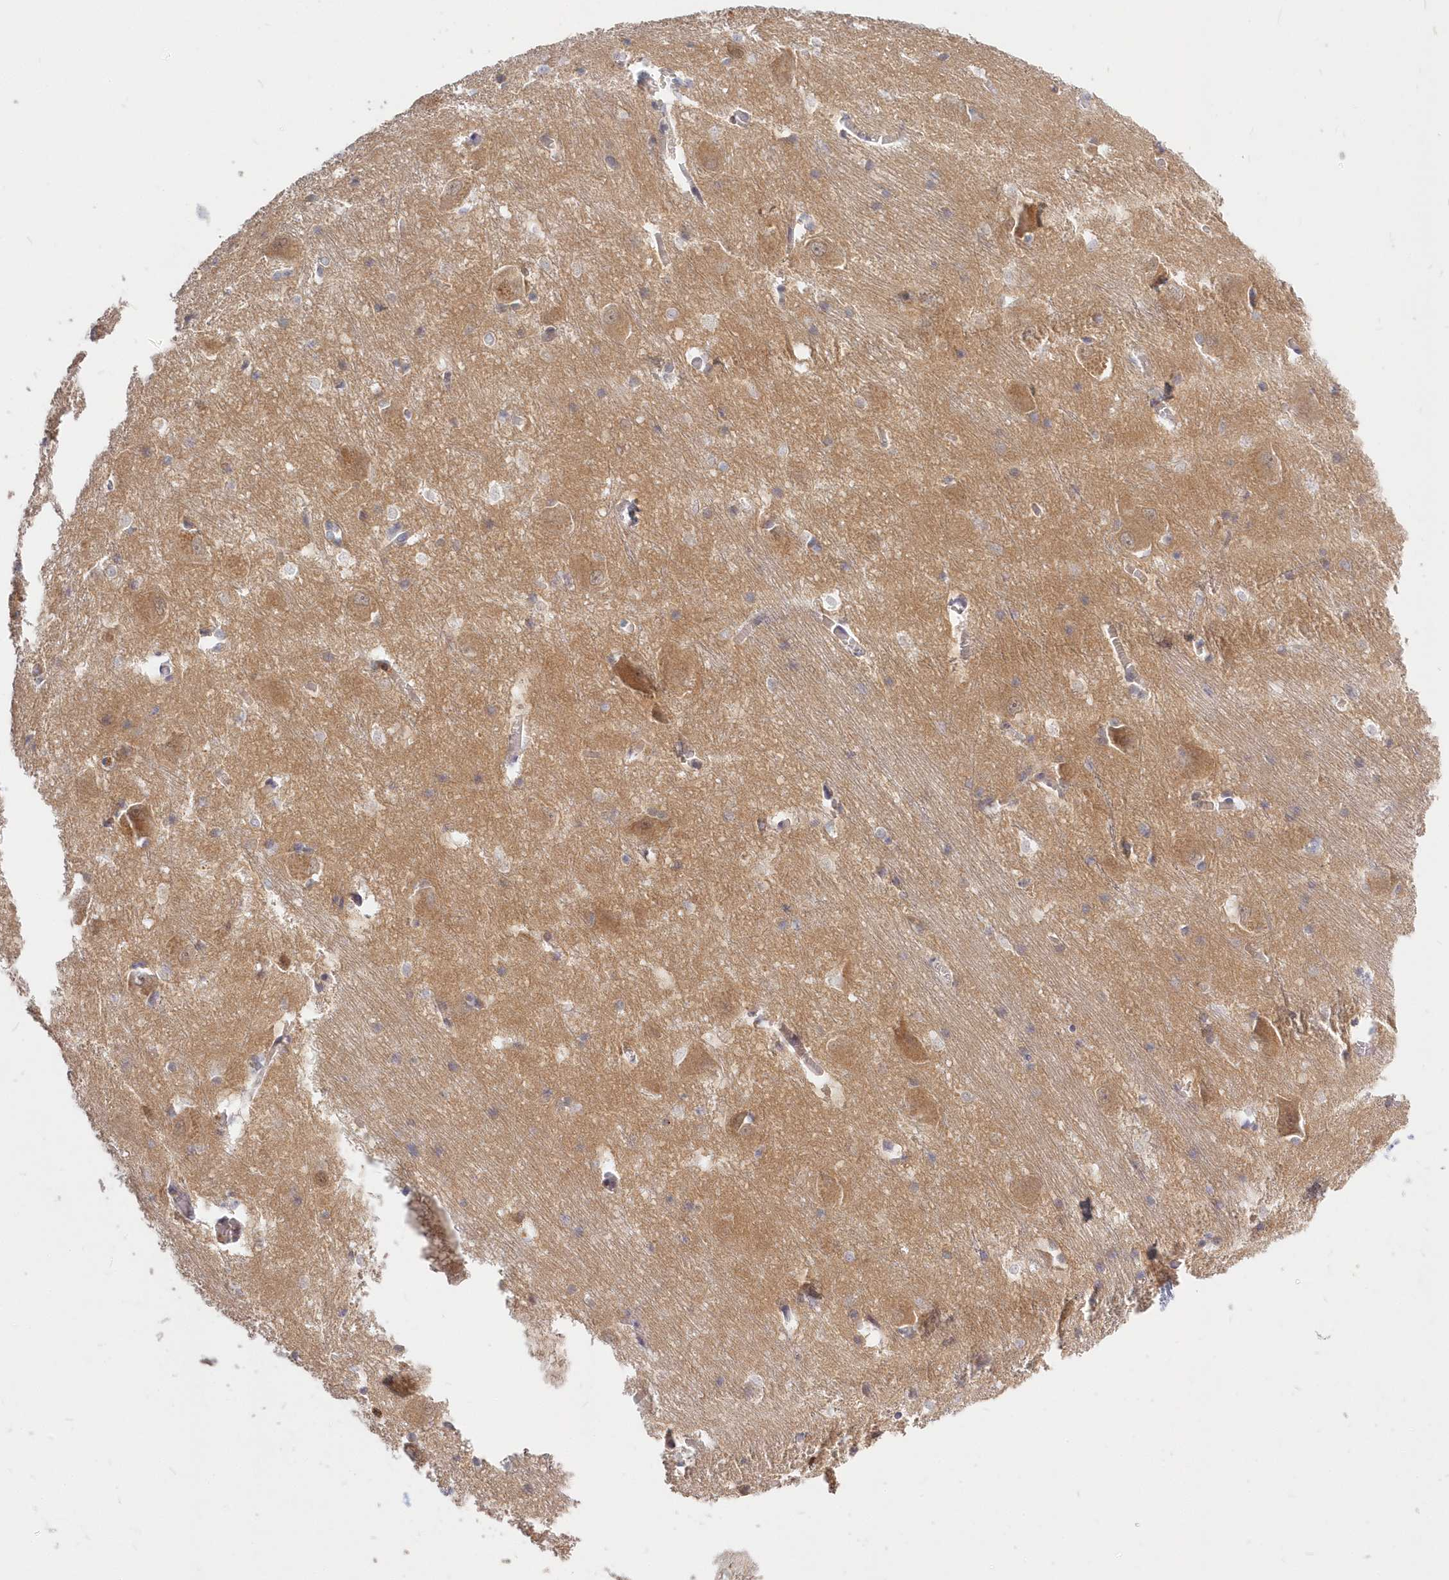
{"staining": {"intensity": "negative", "quantity": "none", "location": "none"}, "tissue": "caudate", "cell_type": "Glial cells", "image_type": "normal", "snomed": [{"axis": "morphology", "description": "Normal tissue, NOS"}, {"axis": "topography", "description": "Lateral ventricle wall"}], "caption": "This is a image of IHC staining of benign caudate, which shows no expression in glial cells. Brightfield microscopy of immunohistochemistry stained with DAB (brown) and hematoxylin (blue), captured at high magnification.", "gene": "KATNA1", "patient": {"sex": "male", "age": 37}}